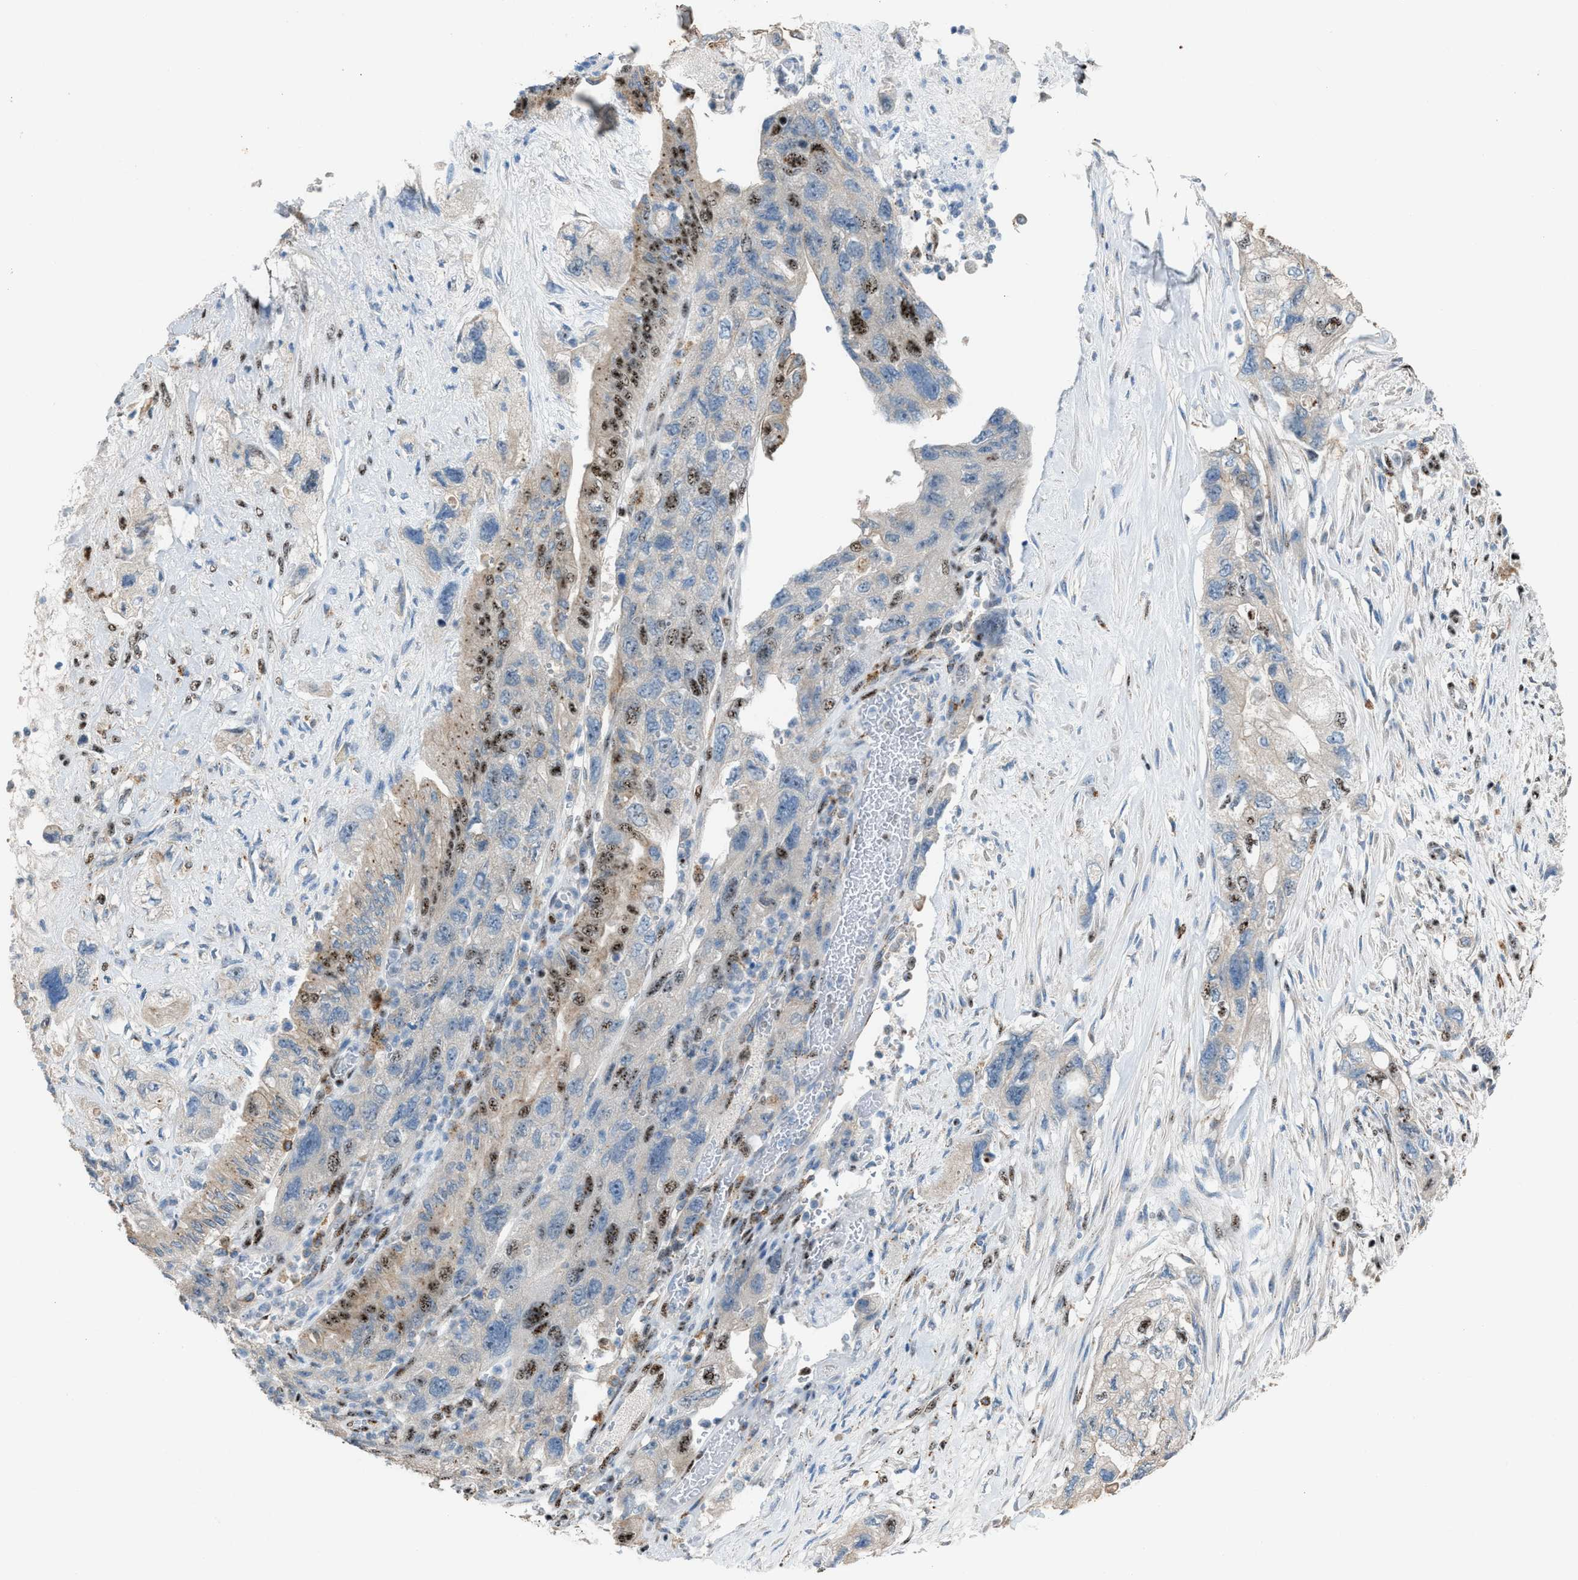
{"staining": {"intensity": "moderate", "quantity": "<25%", "location": "nuclear"}, "tissue": "pancreatic cancer", "cell_type": "Tumor cells", "image_type": "cancer", "snomed": [{"axis": "morphology", "description": "Adenocarcinoma, NOS"}, {"axis": "topography", "description": "Pancreas"}], "caption": "This image reveals immunohistochemistry staining of pancreatic cancer, with low moderate nuclear staining in approximately <25% of tumor cells.", "gene": "CENPP", "patient": {"sex": "female", "age": 73}}